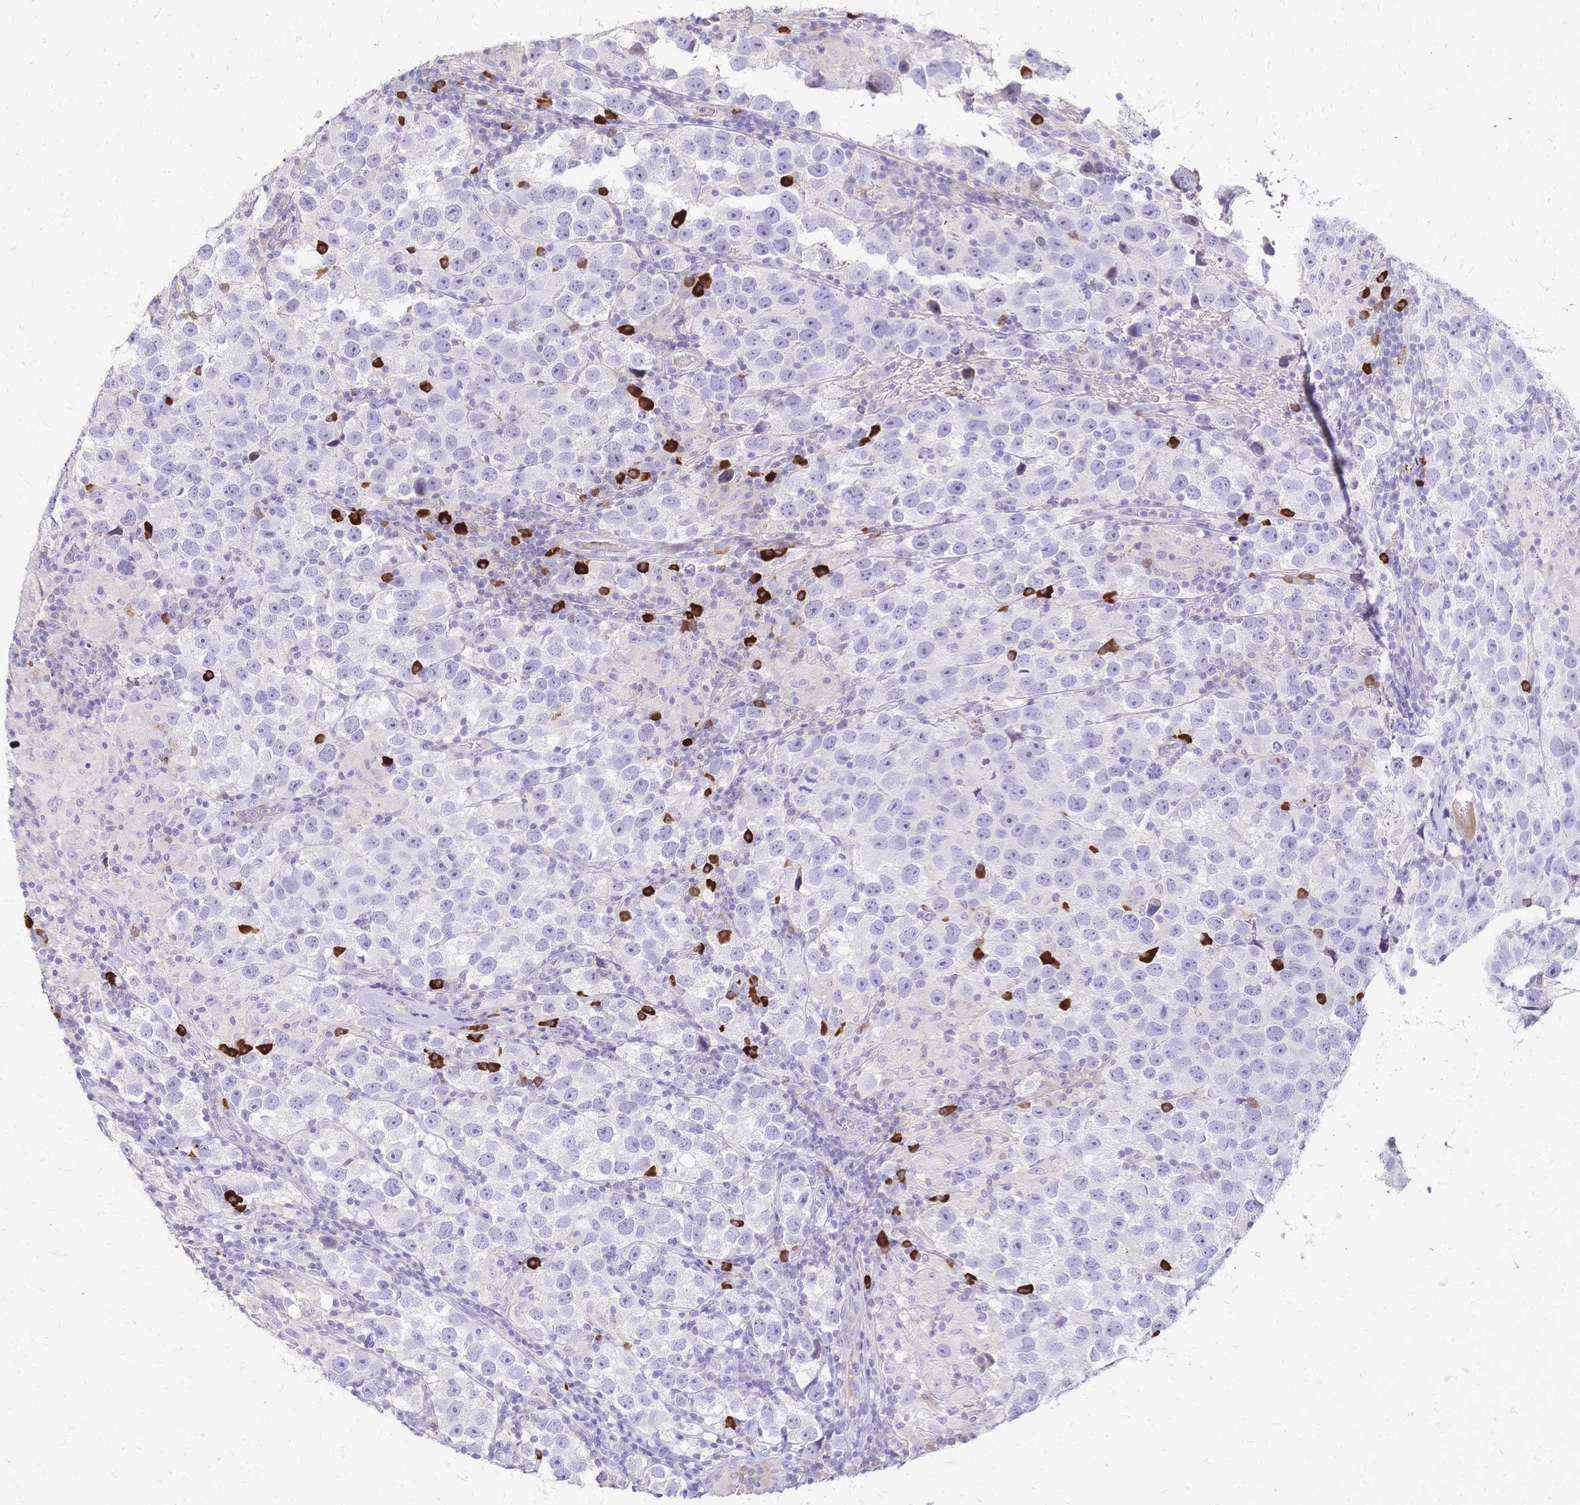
{"staining": {"intensity": "negative", "quantity": "none", "location": "none"}, "tissue": "testis cancer", "cell_type": "Tumor cells", "image_type": "cancer", "snomed": [{"axis": "morphology", "description": "Seminoma, NOS"}, {"axis": "topography", "description": "Testis"}], "caption": "A high-resolution histopathology image shows IHC staining of testis cancer (seminoma), which shows no significant expression in tumor cells. Nuclei are stained in blue.", "gene": "IL2RA", "patient": {"sex": "male", "age": 26}}